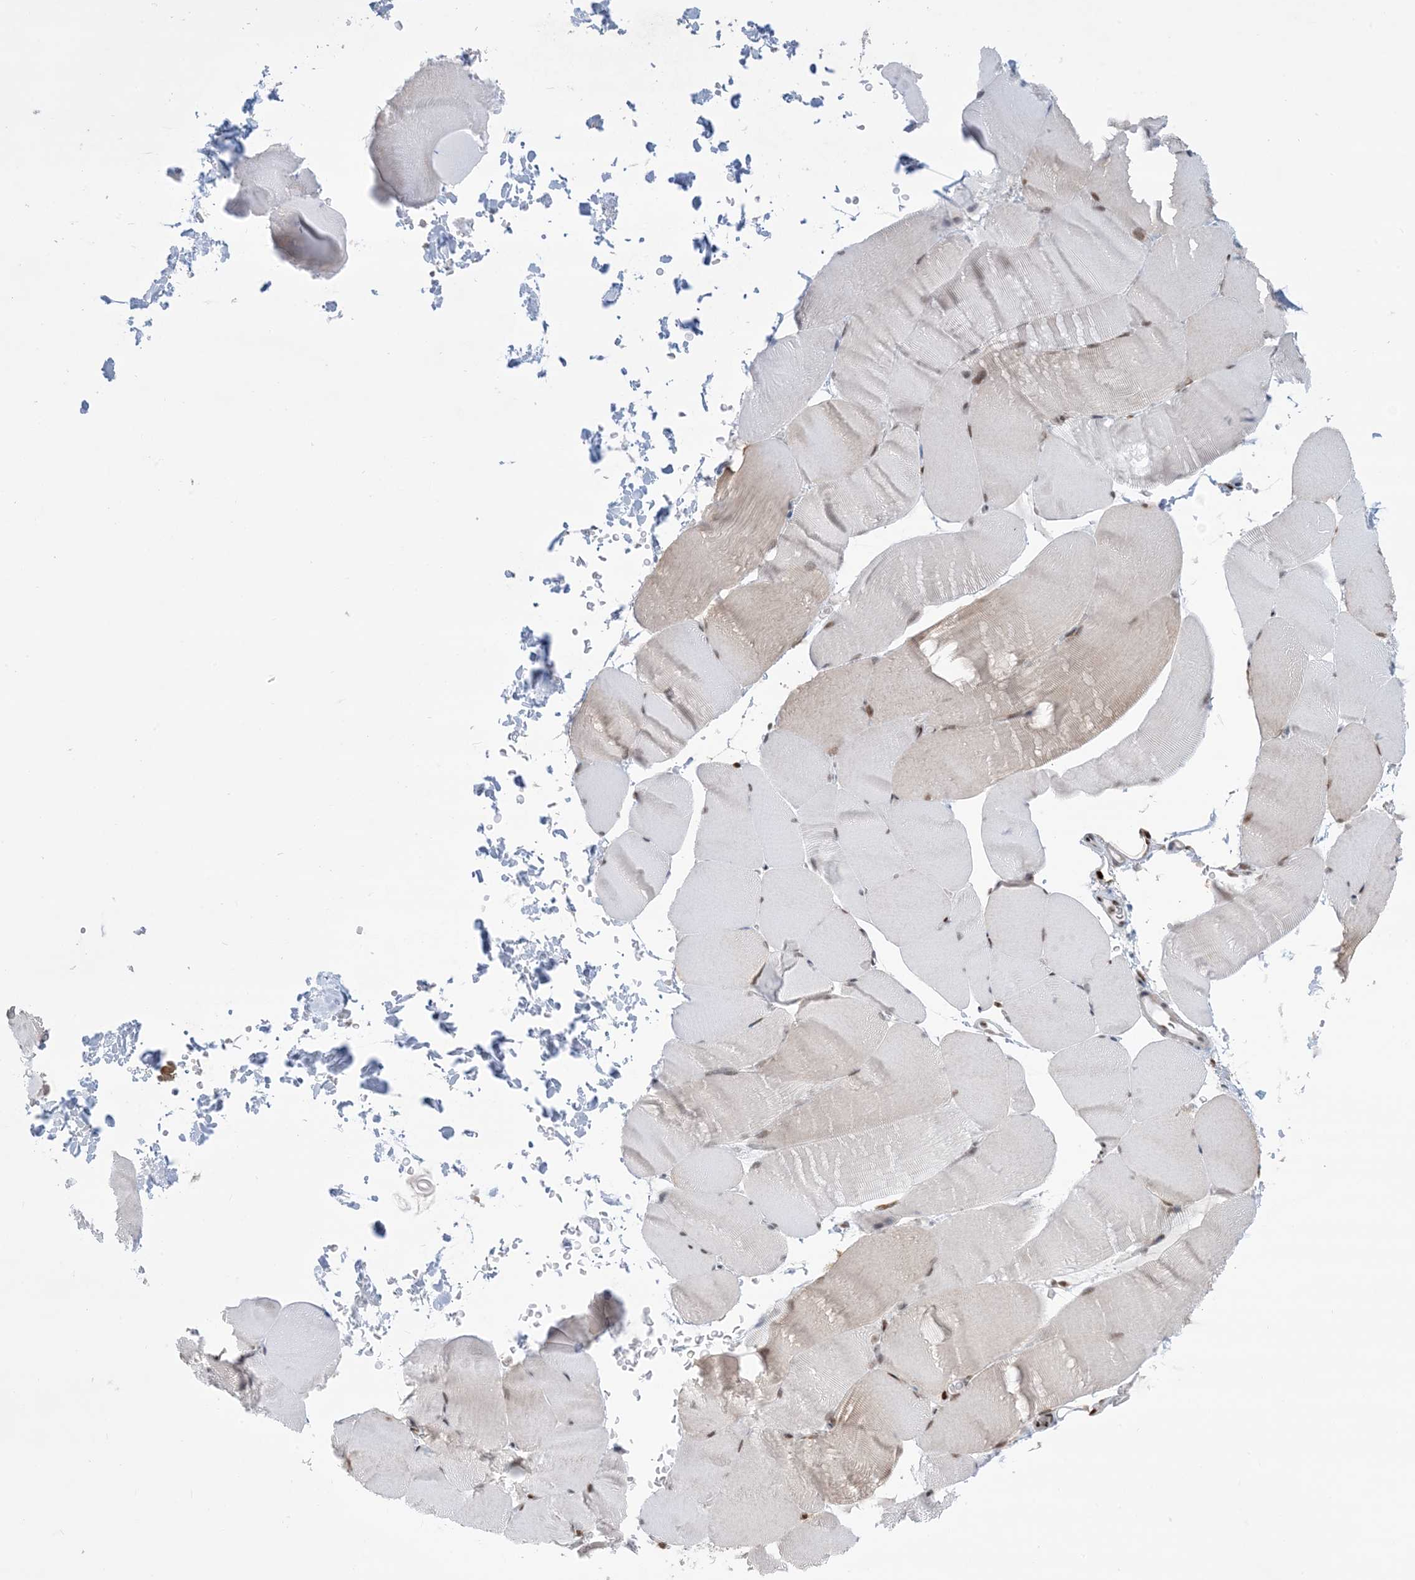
{"staining": {"intensity": "moderate", "quantity": "25%-75%", "location": "nuclear"}, "tissue": "skeletal muscle", "cell_type": "Myocytes", "image_type": "normal", "snomed": [{"axis": "morphology", "description": "Normal tissue, NOS"}, {"axis": "topography", "description": "Skeletal muscle"}, {"axis": "topography", "description": "Parathyroid gland"}], "caption": "Immunohistochemistry (IHC) image of benign skeletal muscle: skeletal muscle stained using IHC displays medium levels of moderate protein expression localized specifically in the nuclear of myocytes, appearing as a nuclear brown color.", "gene": "TFPT", "patient": {"sex": "female", "age": 37}}